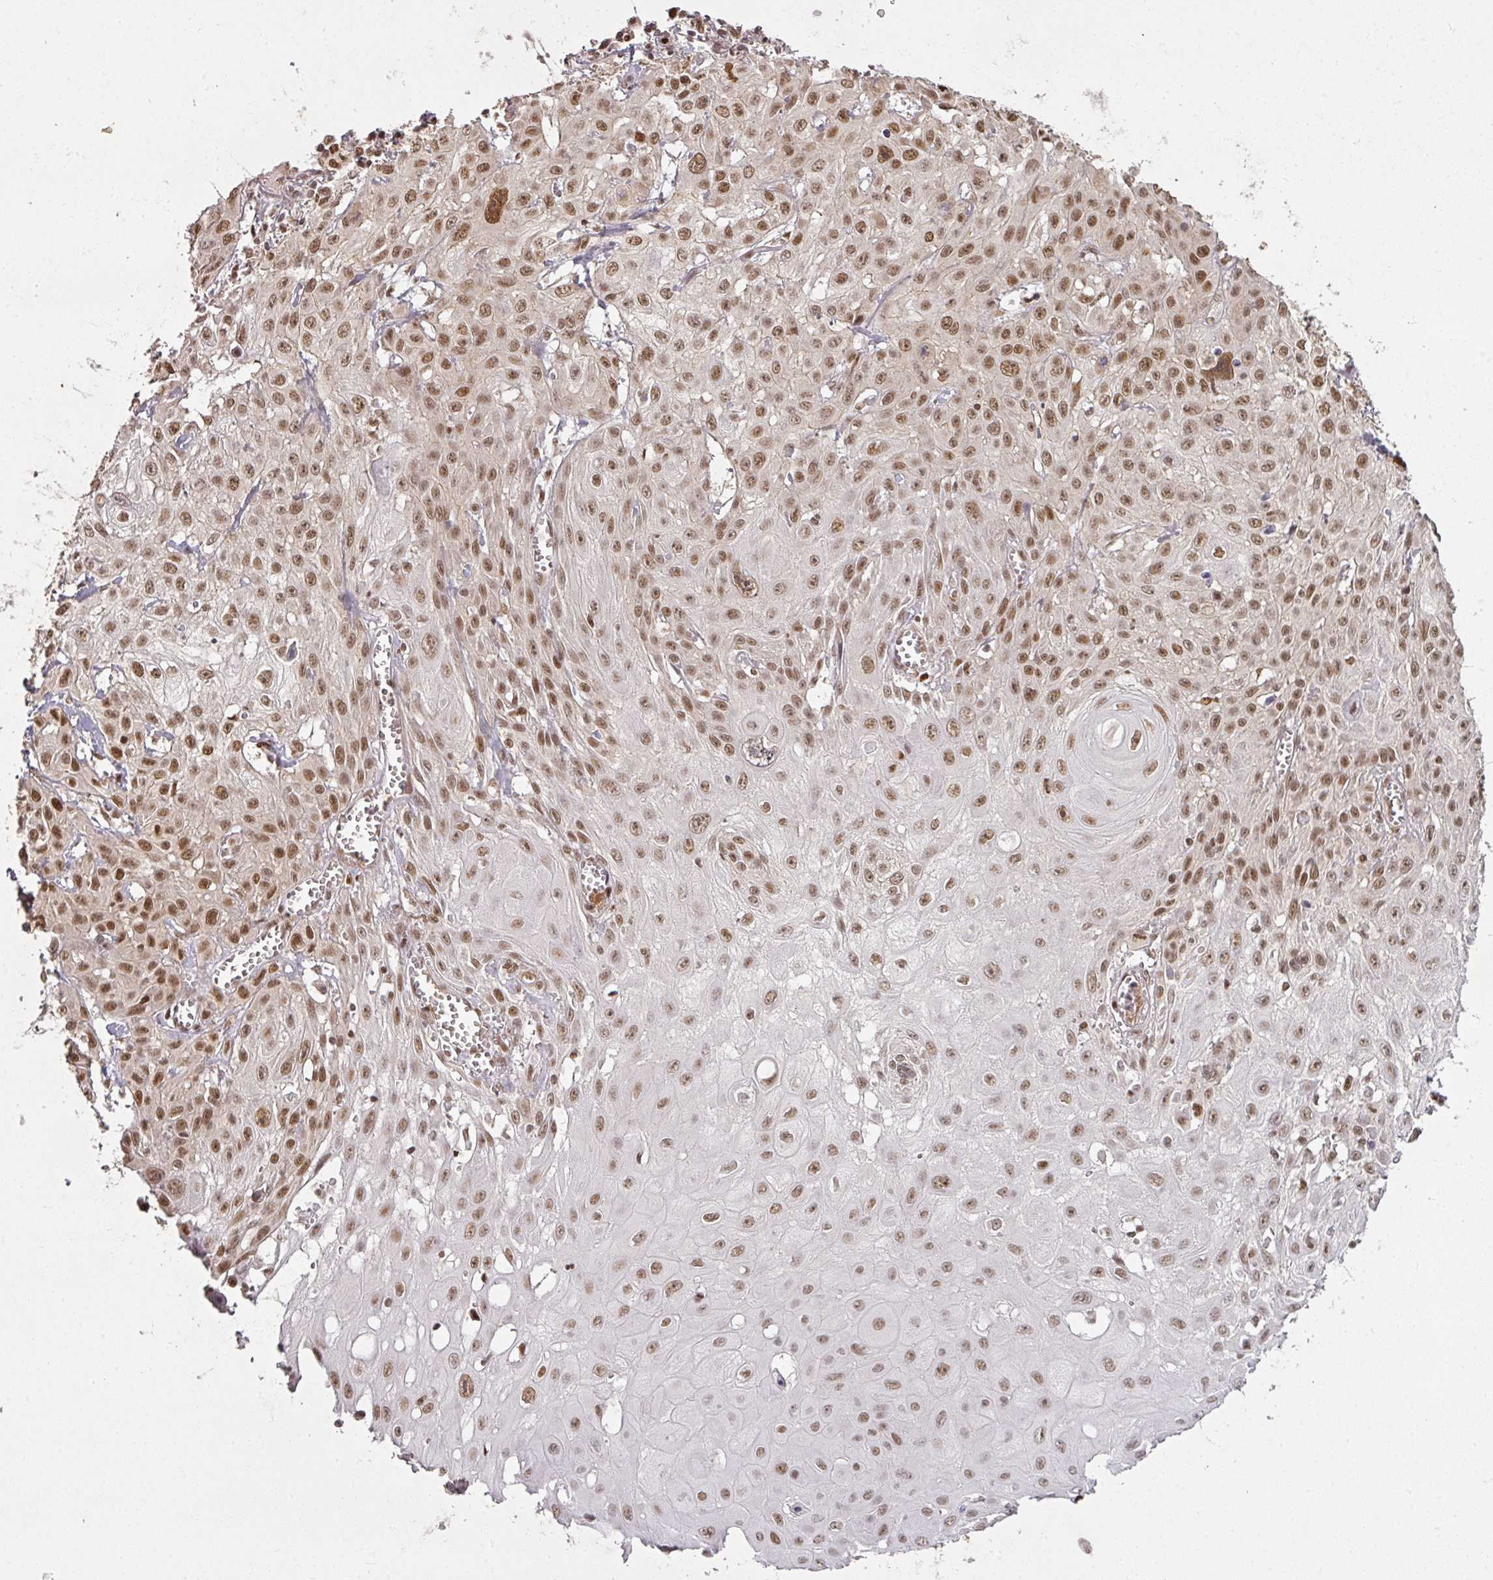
{"staining": {"intensity": "moderate", "quantity": ">75%", "location": "nuclear"}, "tissue": "skin cancer", "cell_type": "Tumor cells", "image_type": "cancer", "snomed": [{"axis": "morphology", "description": "Squamous cell carcinoma, NOS"}, {"axis": "topography", "description": "Skin"}, {"axis": "topography", "description": "Vulva"}], "caption": "Squamous cell carcinoma (skin) stained for a protein (brown) exhibits moderate nuclear positive staining in about >75% of tumor cells.", "gene": "GPRIN2", "patient": {"sex": "female", "age": 71}}